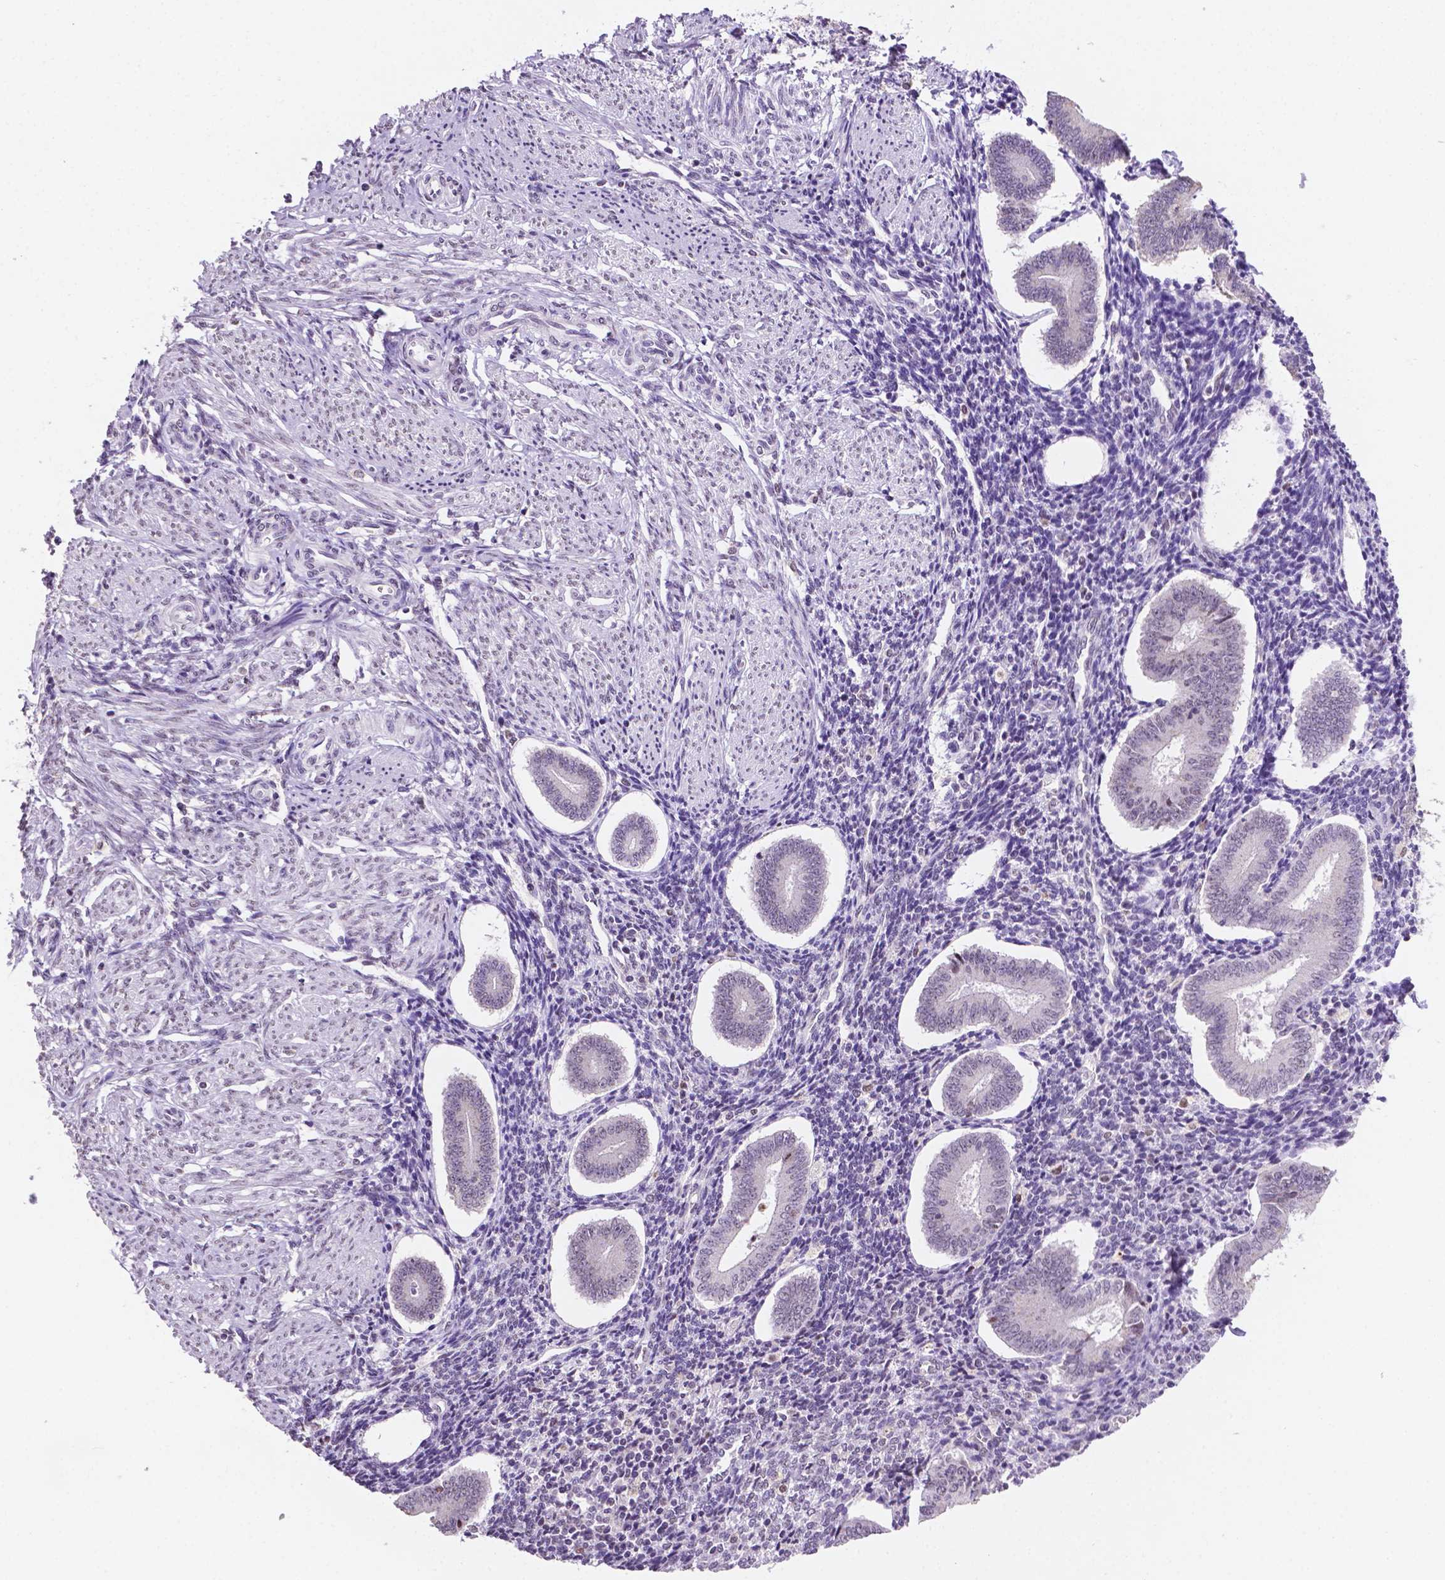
{"staining": {"intensity": "negative", "quantity": "none", "location": "none"}, "tissue": "endometrium", "cell_type": "Cells in endometrial stroma", "image_type": "normal", "snomed": [{"axis": "morphology", "description": "Normal tissue, NOS"}, {"axis": "topography", "description": "Endometrium"}], "caption": "This is an IHC histopathology image of unremarkable human endometrium. There is no positivity in cells in endometrial stroma.", "gene": "PTPN6", "patient": {"sex": "female", "age": 40}}